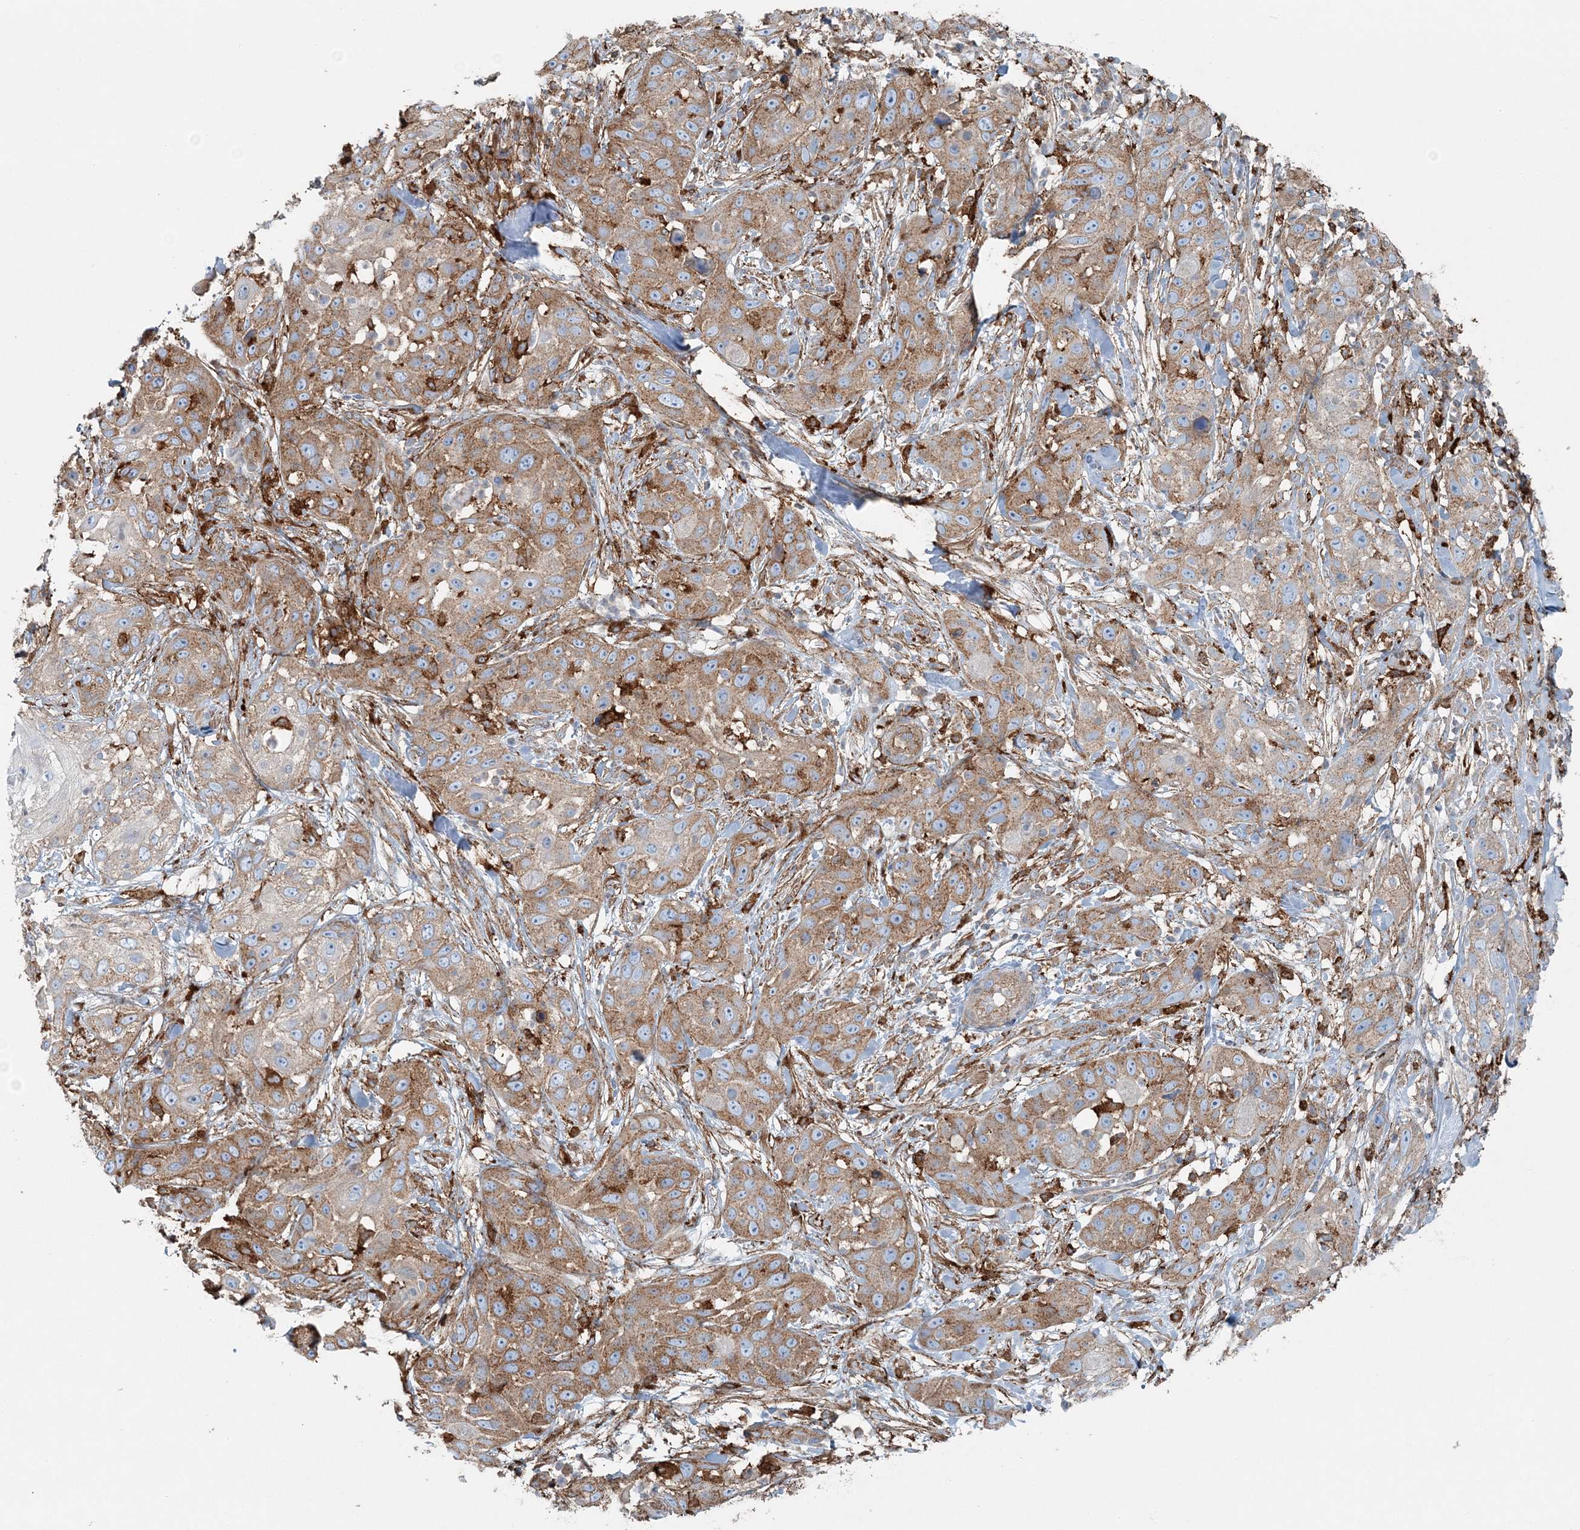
{"staining": {"intensity": "moderate", "quantity": "25%-75%", "location": "cytoplasmic/membranous"}, "tissue": "skin cancer", "cell_type": "Tumor cells", "image_type": "cancer", "snomed": [{"axis": "morphology", "description": "Squamous cell carcinoma, NOS"}, {"axis": "topography", "description": "Skin"}], "caption": "Immunohistochemical staining of human skin cancer displays medium levels of moderate cytoplasmic/membranous expression in approximately 25%-75% of tumor cells. Using DAB (brown) and hematoxylin (blue) stains, captured at high magnification using brightfield microscopy.", "gene": "SNX2", "patient": {"sex": "female", "age": 44}}